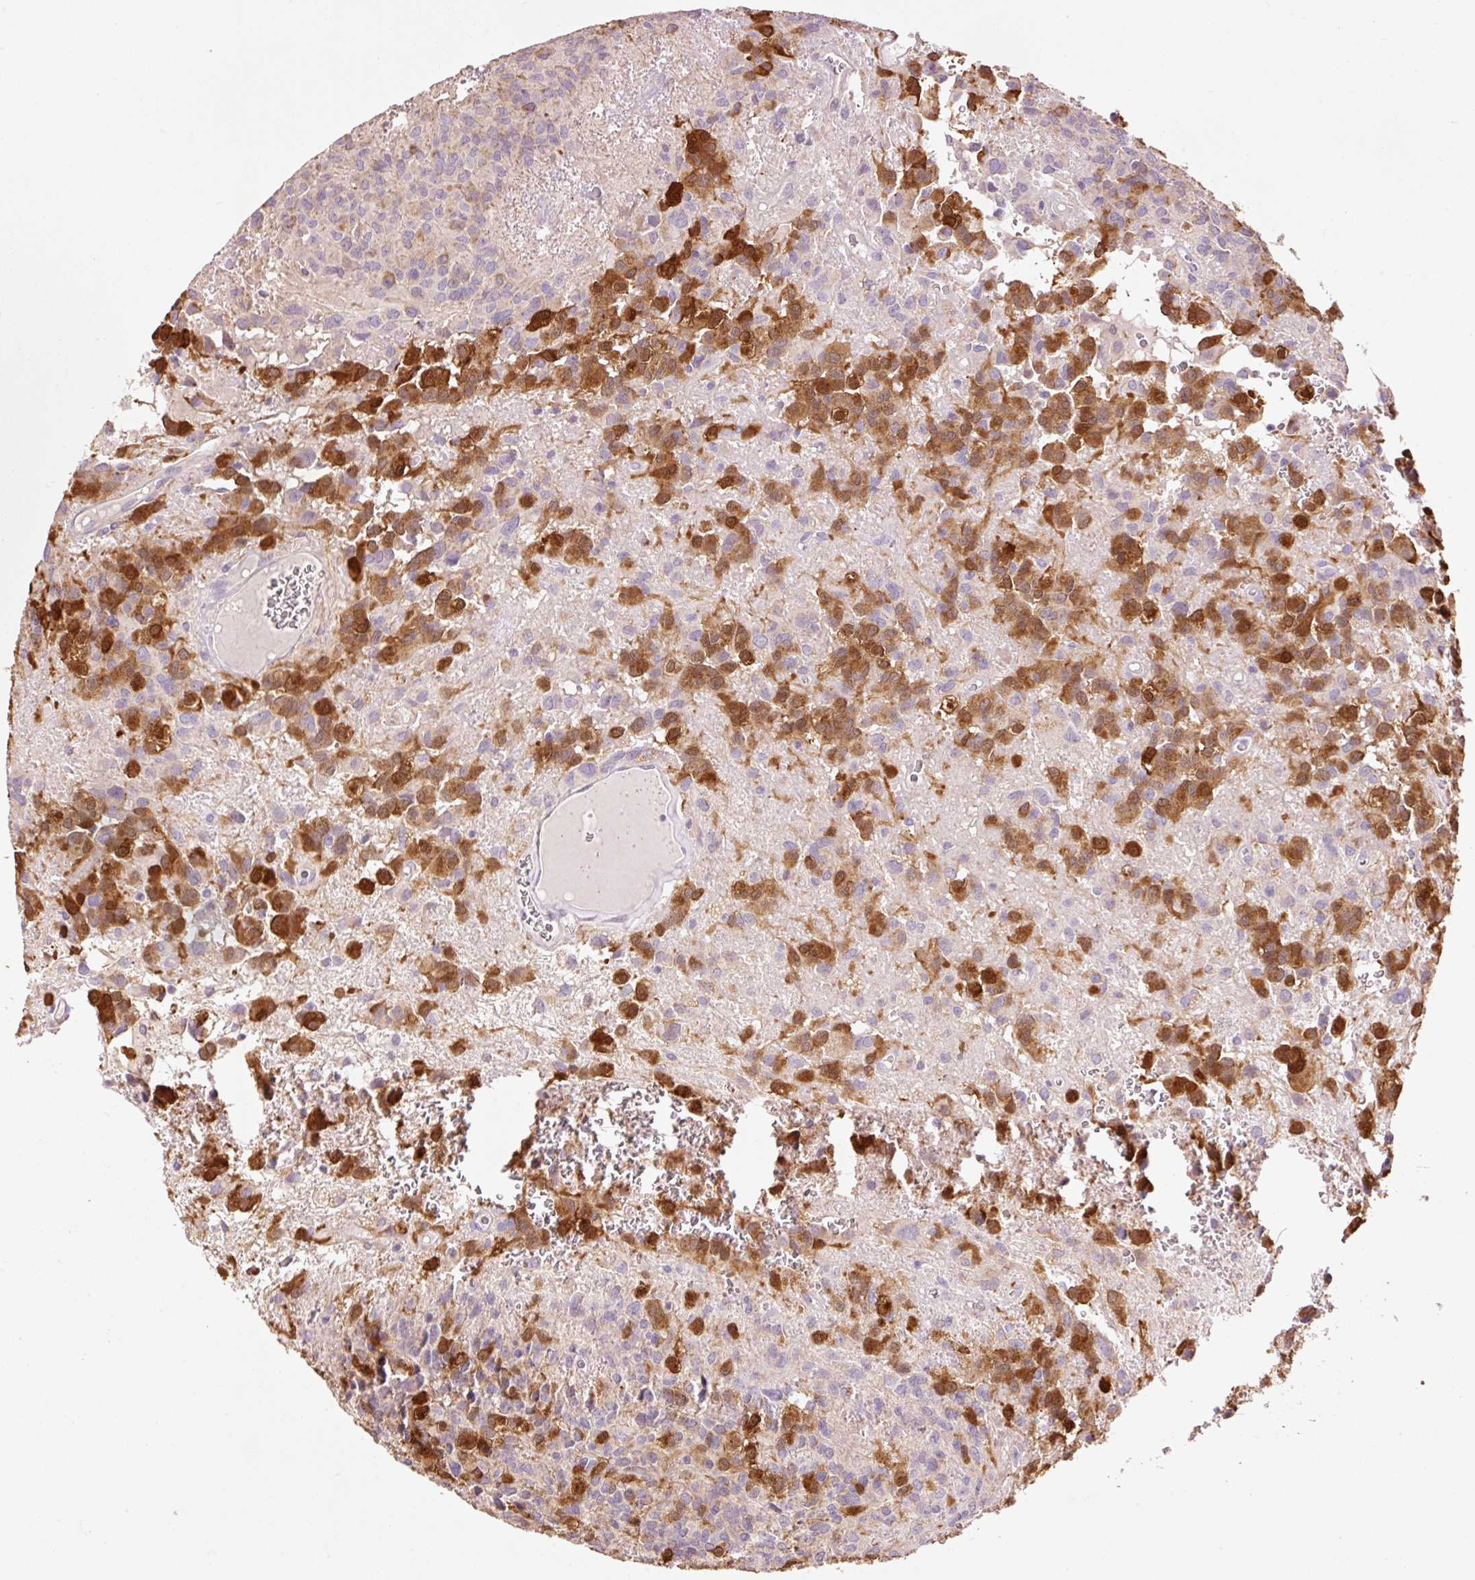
{"staining": {"intensity": "strong", "quantity": "25%-75%", "location": "cytoplasmic/membranous"}, "tissue": "glioma", "cell_type": "Tumor cells", "image_type": "cancer", "snomed": [{"axis": "morphology", "description": "Glioma, malignant, Low grade"}, {"axis": "topography", "description": "Brain"}], "caption": "Human malignant low-grade glioma stained with a protein marker shows strong staining in tumor cells.", "gene": "PRDX5", "patient": {"sex": "male", "age": 56}}